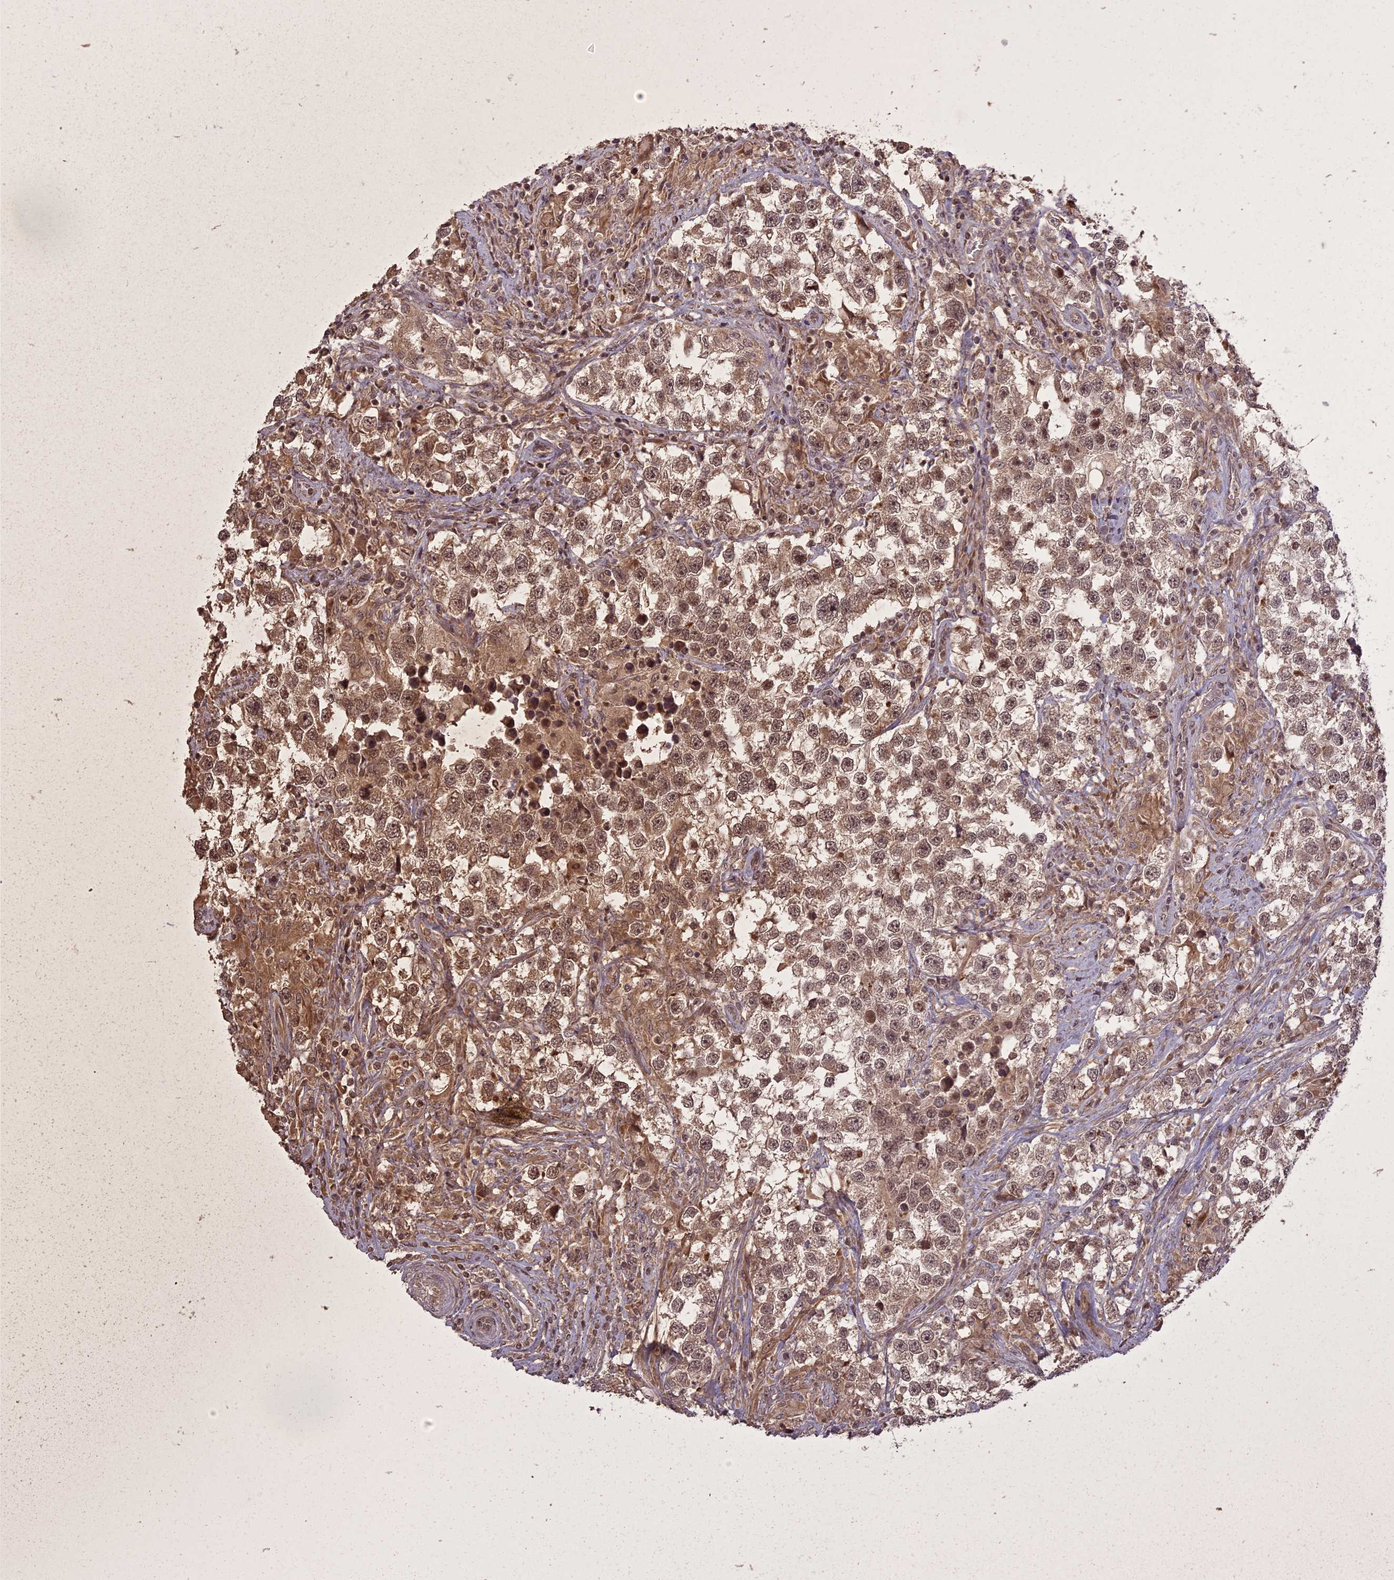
{"staining": {"intensity": "moderate", "quantity": ">75%", "location": "cytoplasmic/membranous,nuclear"}, "tissue": "testis cancer", "cell_type": "Tumor cells", "image_type": "cancer", "snomed": [{"axis": "morphology", "description": "Seminoma, NOS"}, {"axis": "topography", "description": "Testis"}], "caption": "The histopathology image exhibits immunohistochemical staining of testis seminoma. There is moderate cytoplasmic/membranous and nuclear staining is present in approximately >75% of tumor cells.", "gene": "ING5", "patient": {"sex": "male", "age": 46}}